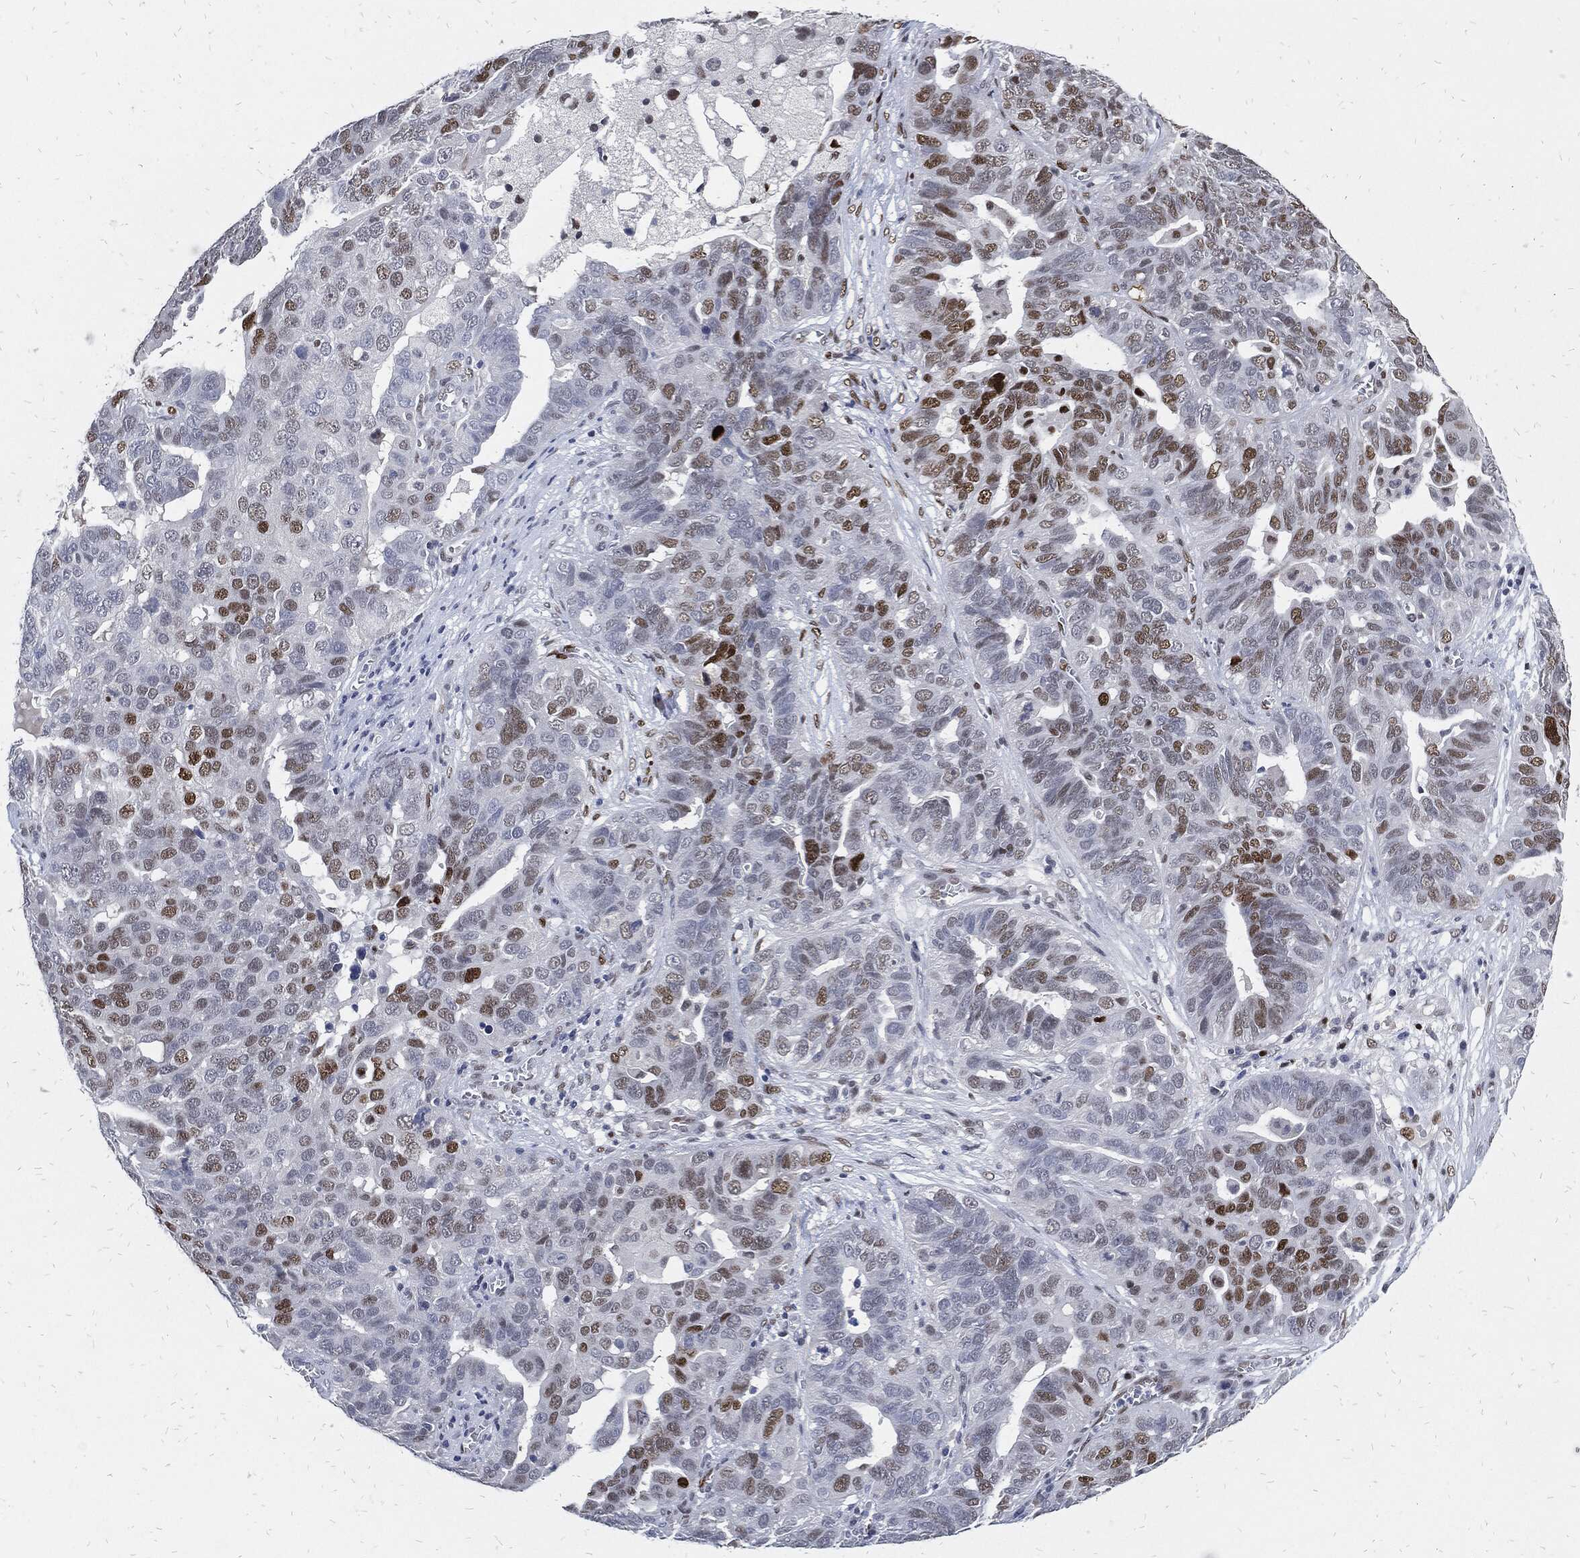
{"staining": {"intensity": "moderate", "quantity": "<25%", "location": "nuclear"}, "tissue": "ovarian cancer", "cell_type": "Tumor cells", "image_type": "cancer", "snomed": [{"axis": "morphology", "description": "Carcinoma, endometroid"}, {"axis": "topography", "description": "Soft tissue"}, {"axis": "topography", "description": "Ovary"}], "caption": "The micrograph shows immunohistochemical staining of ovarian cancer (endometroid carcinoma). There is moderate nuclear positivity is present in approximately <25% of tumor cells.", "gene": "JUN", "patient": {"sex": "female", "age": 52}}